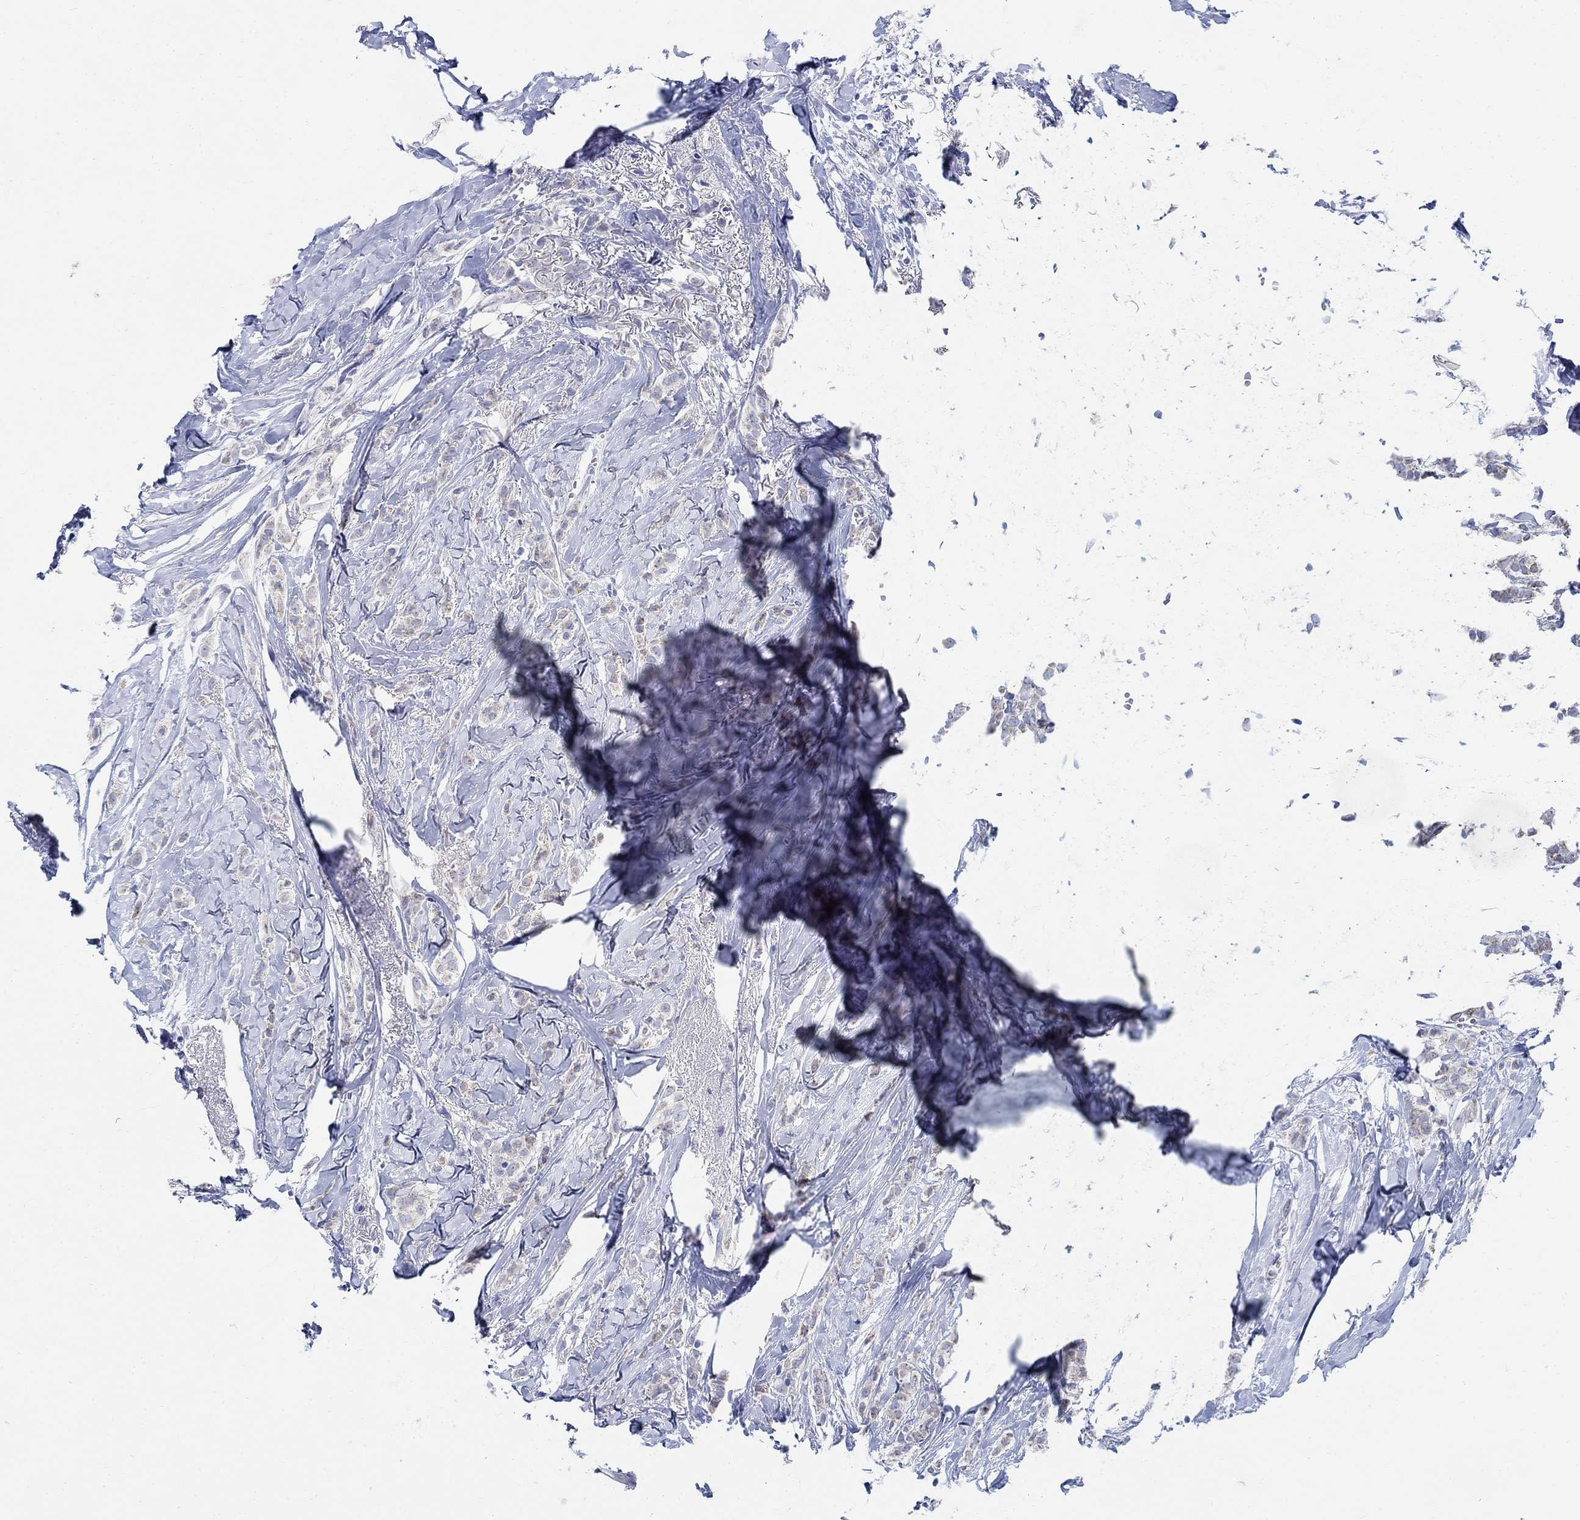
{"staining": {"intensity": "negative", "quantity": "none", "location": "none"}, "tissue": "breast cancer", "cell_type": "Tumor cells", "image_type": "cancer", "snomed": [{"axis": "morphology", "description": "Duct carcinoma"}, {"axis": "topography", "description": "Breast"}], "caption": "Immunohistochemical staining of human breast cancer exhibits no significant positivity in tumor cells. The staining was performed using DAB (3,3'-diaminobenzidine) to visualize the protein expression in brown, while the nuclei were stained in blue with hematoxylin (Magnification: 20x).", "gene": "ZDHHC14", "patient": {"sex": "female", "age": 85}}